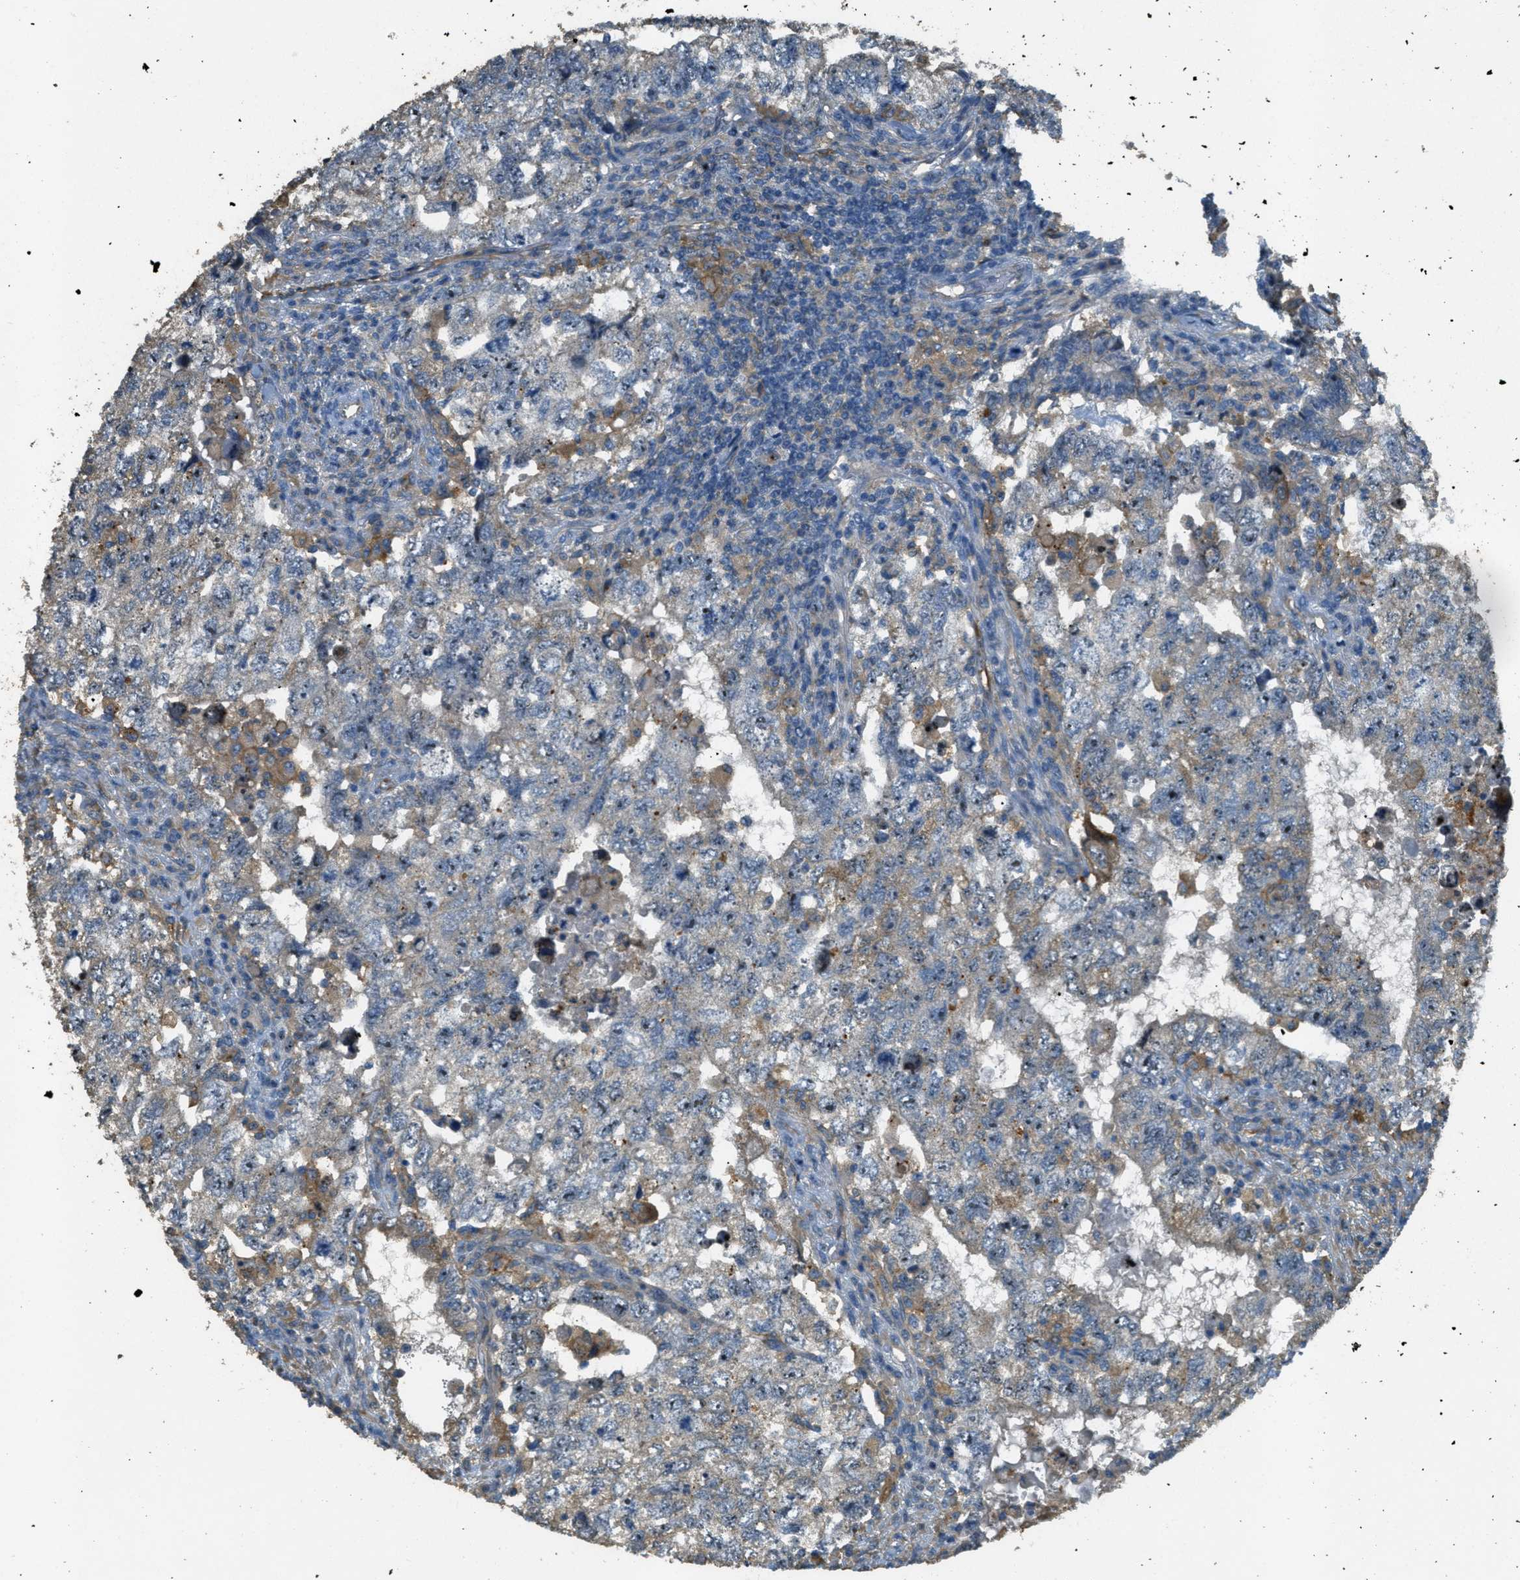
{"staining": {"intensity": "weak", "quantity": "<25%", "location": "cytoplasmic/membranous"}, "tissue": "testis cancer", "cell_type": "Tumor cells", "image_type": "cancer", "snomed": [{"axis": "morphology", "description": "Carcinoma, Embryonal, NOS"}, {"axis": "topography", "description": "Testis"}], "caption": "This is an immunohistochemistry (IHC) micrograph of human testis embryonal carcinoma. There is no positivity in tumor cells.", "gene": "OSMR", "patient": {"sex": "male", "age": 36}}